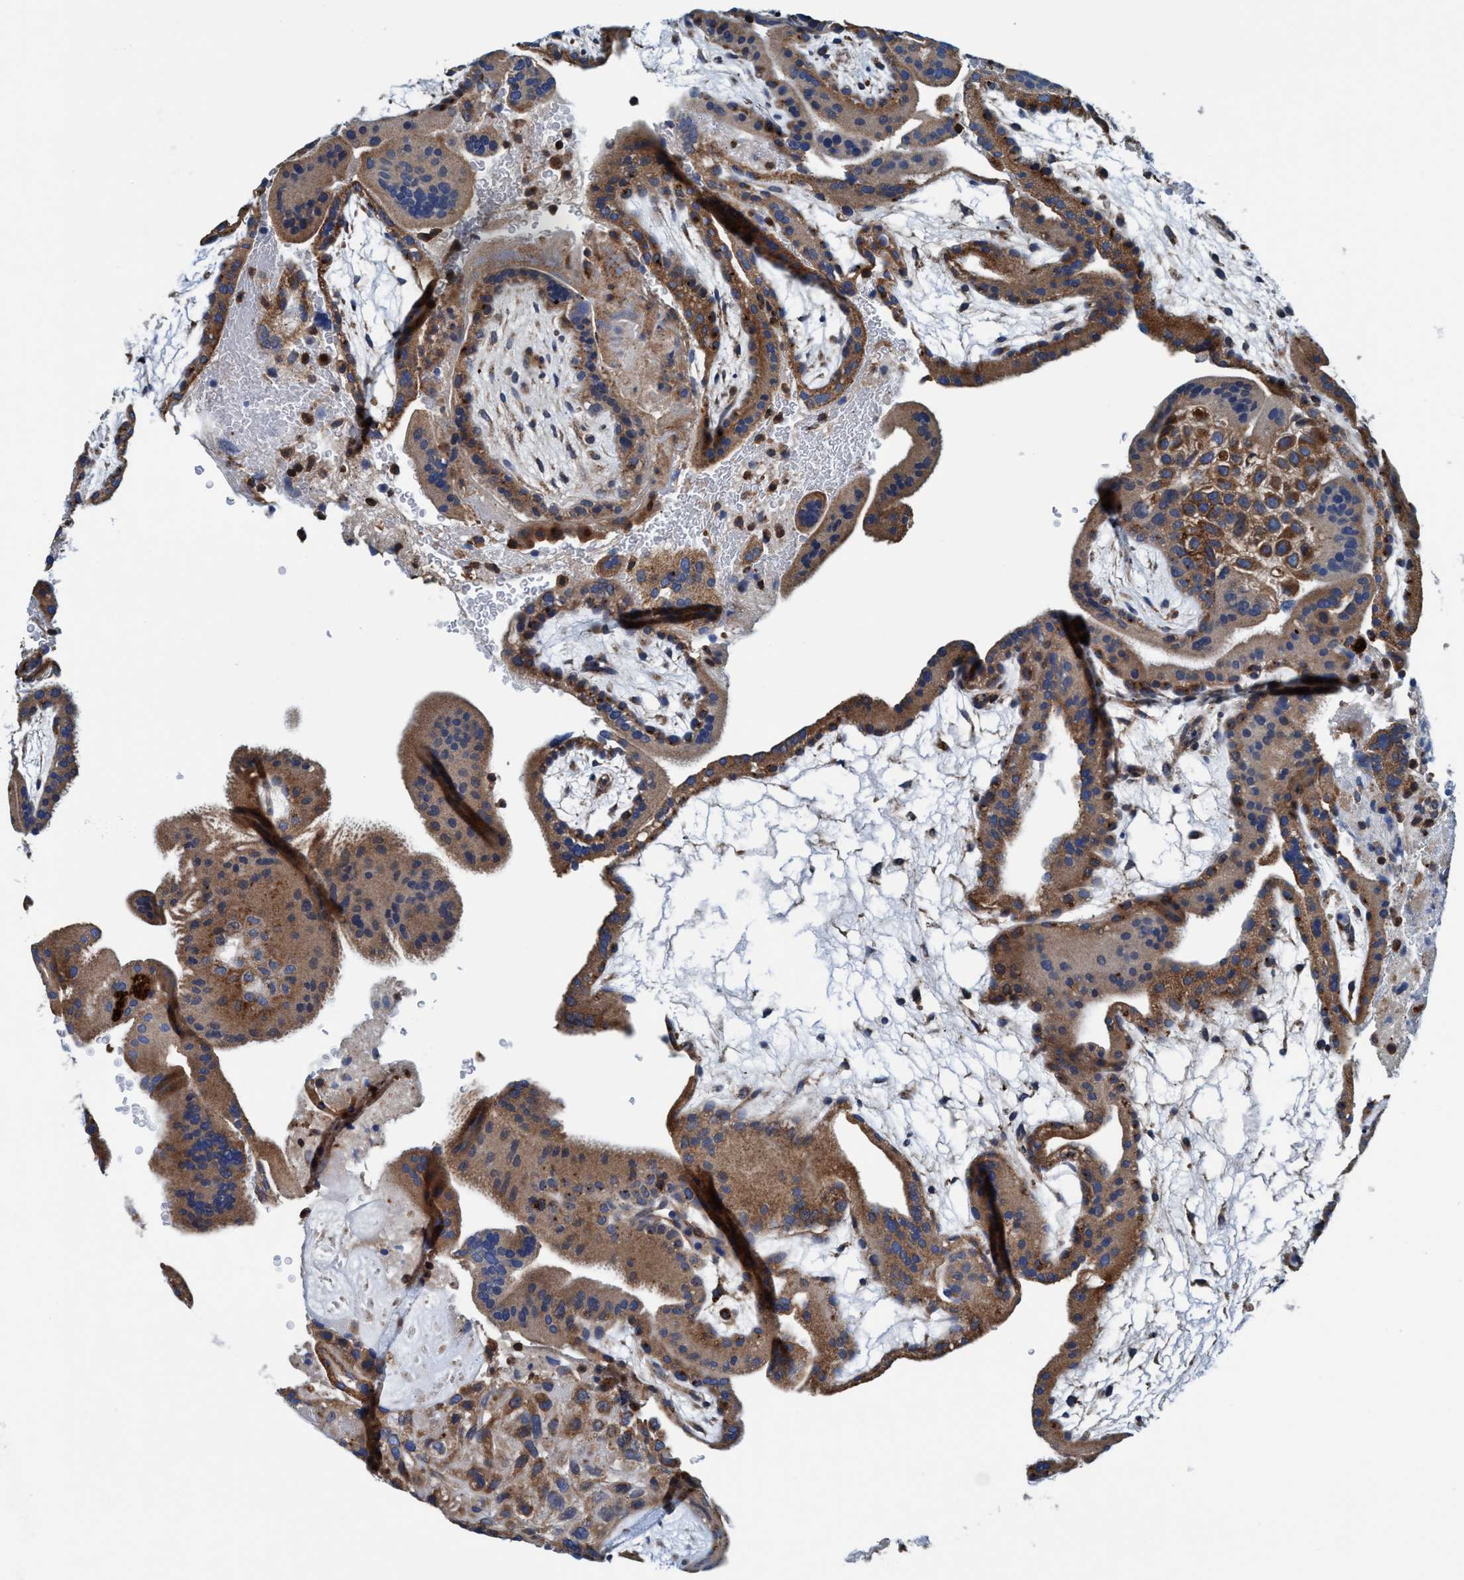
{"staining": {"intensity": "moderate", "quantity": ">75%", "location": "cytoplasmic/membranous"}, "tissue": "placenta", "cell_type": "Decidual cells", "image_type": "normal", "snomed": [{"axis": "morphology", "description": "Normal tissue, NOS"}, {"axis": "topography", "description": "Placenta"}], "caption": "An immunohistochemistry (IHC) photomicrograph of benign tissue is shown. Protein staining in brown shows moderate cytoplasmic/membranous positivity in placenta within decidual cells.", "gene": "ENDOG", "patient": {"sex": "female", "age": 19}}